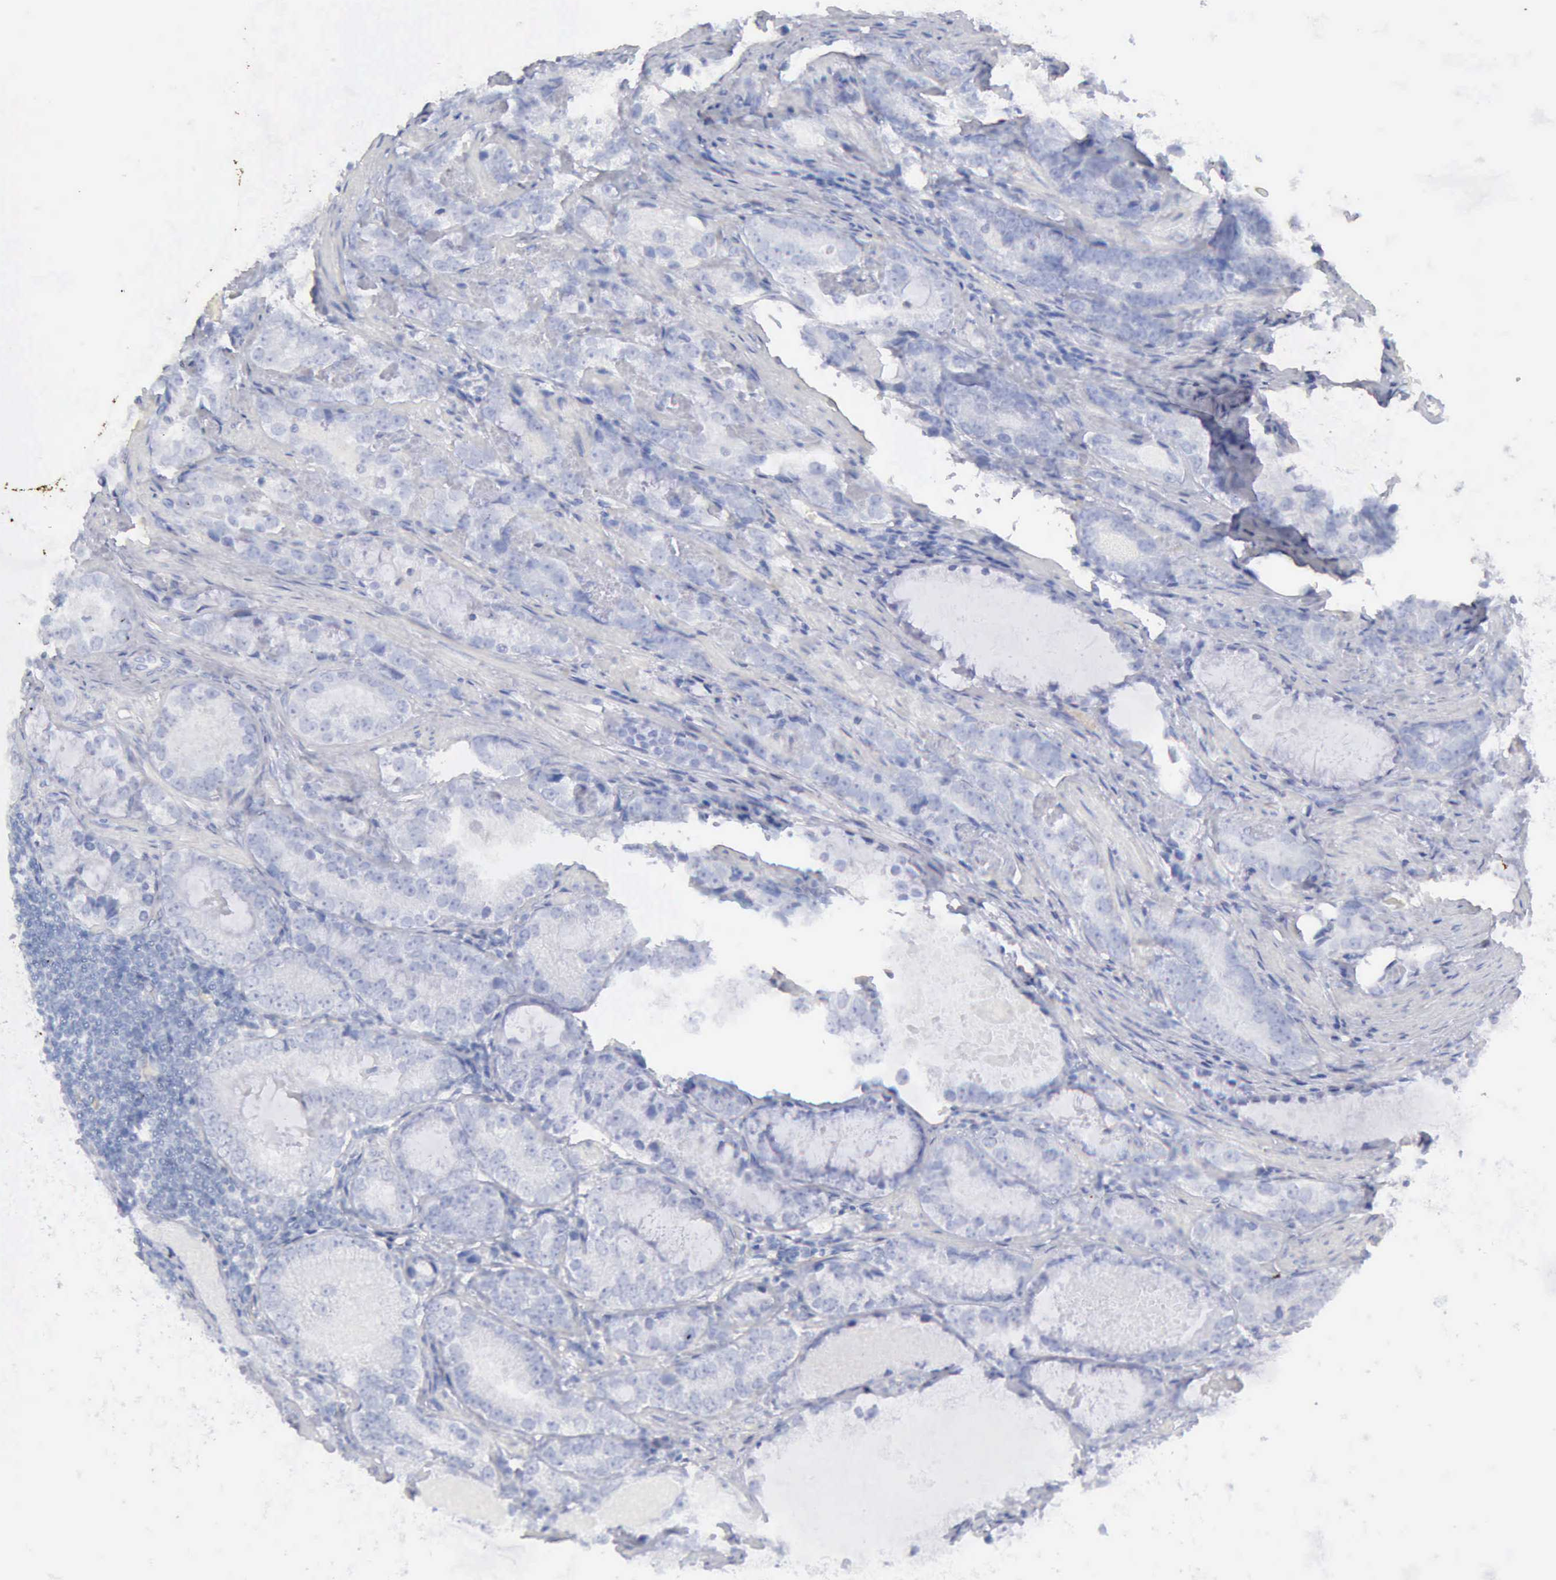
{"staining": {"intensity": "negative", "quantity": "none", "location": "none"}, "tissue": "prostate cancer", "cell_type": "Tumor cells", "image_type": "cancer", "snomed": [{"axis": "morphology", "description": "Adenocarcinoma, High grade"}, {"axis": "topography", "description": "Prostate"}], "caption": "Tumor cells show no significant protein positivity in prostate cancer (adenocarcinoma (high-grade)).", "gene": "KRT10", "patient": {"sex": "male", "age": 63}}